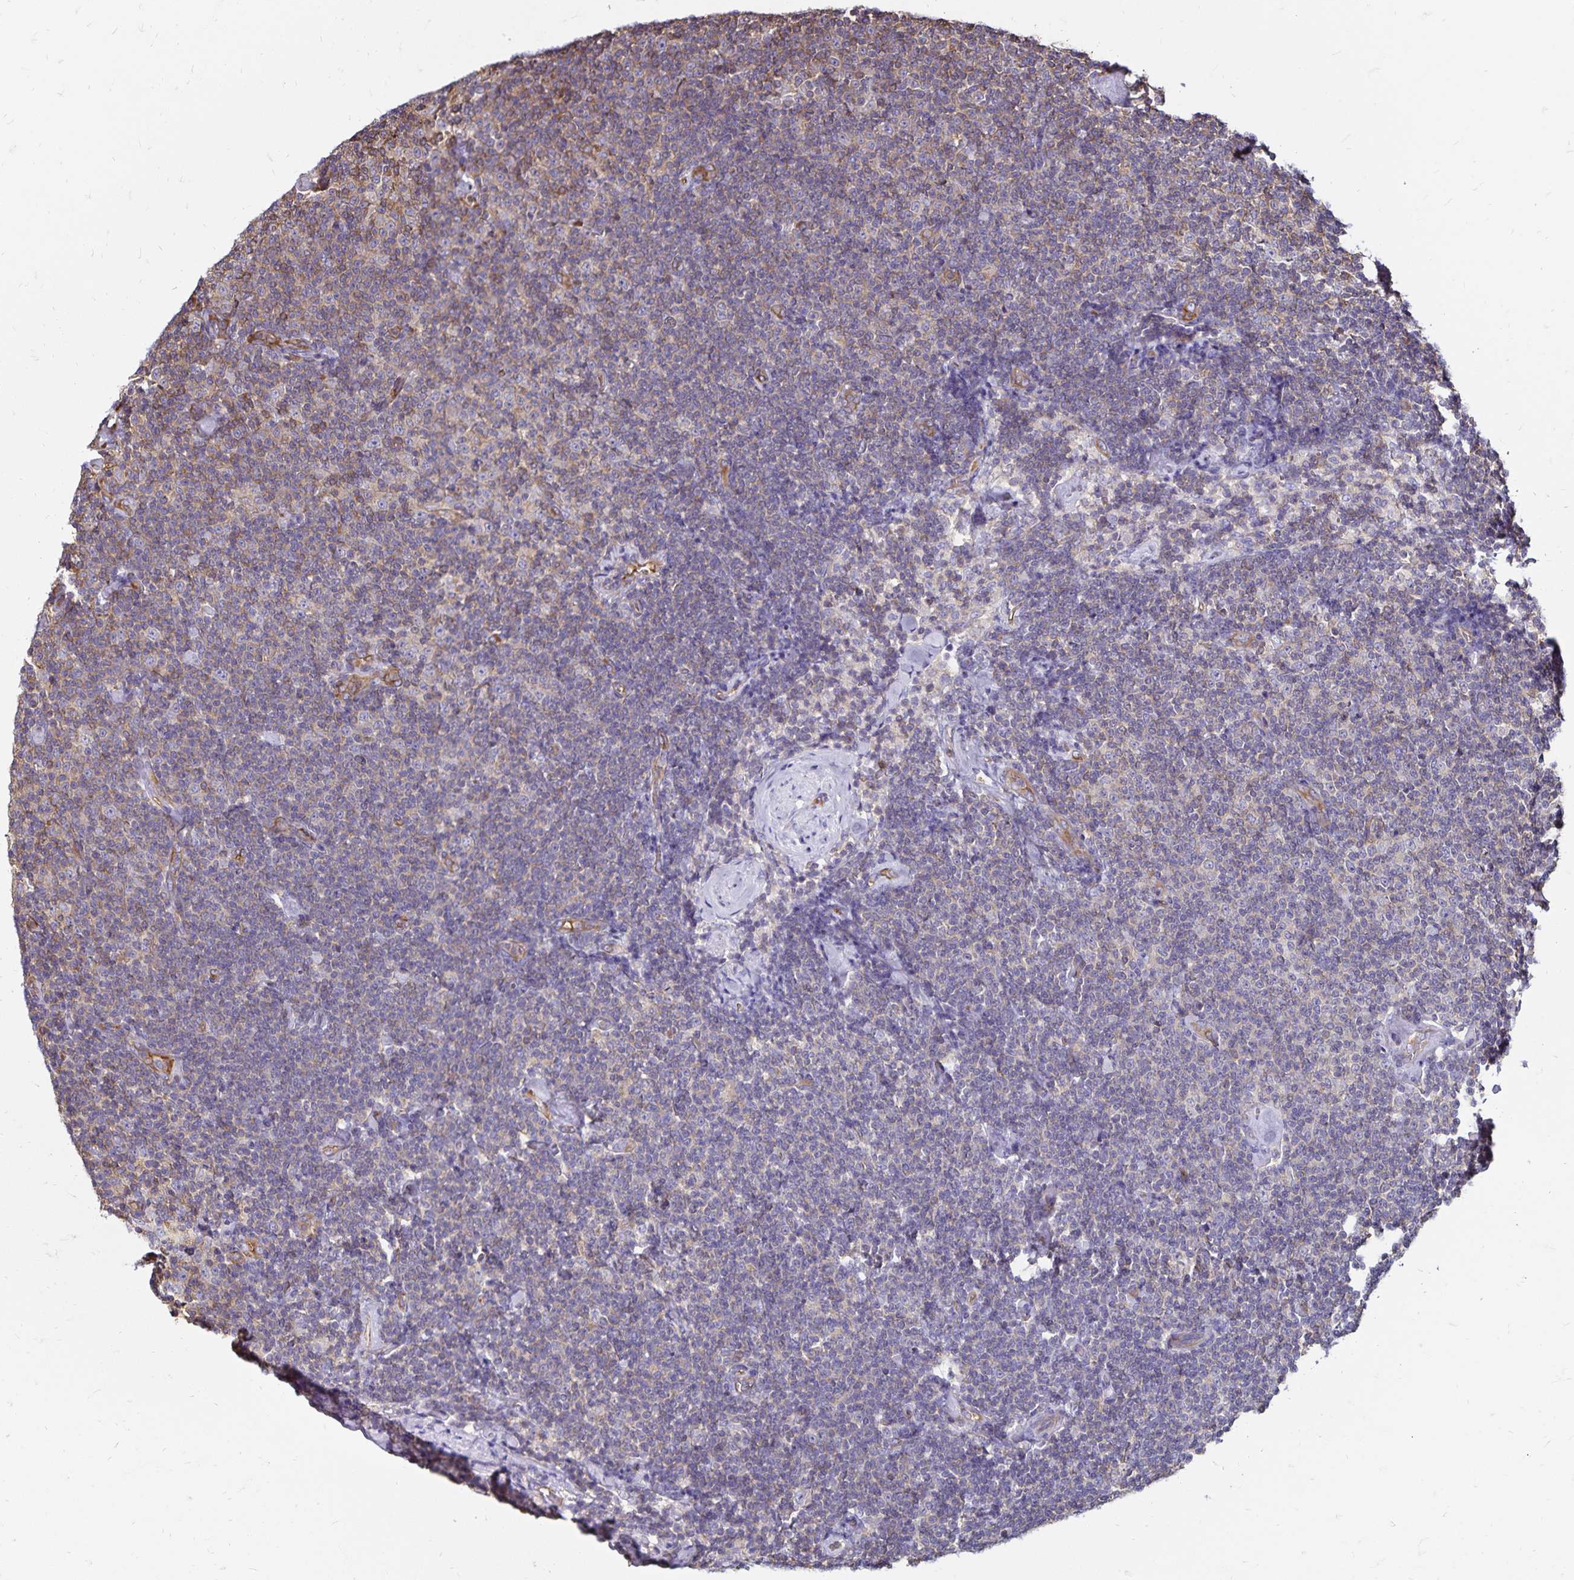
{"staining": {"intensity": "weak", "quantity": "<25%", "location": "cytoplasmic/membranous"}, "tissue": "lymphoma", "cell_type": "Tumor cells", "image_type": "cancer", "snomed": [{"axis": "morphology", "description": "Malignant lymphoma, non-Hodgkin's type, Low grade"}, {"axis": "topography", "description": "Lymph node"}], "caption": "Human lymphoma stained for a protein using immunohistochemistry exhibits no positivity in tumor cells.", "gene": "RPRML", "patient": {"sex": "male", "age": 81}}